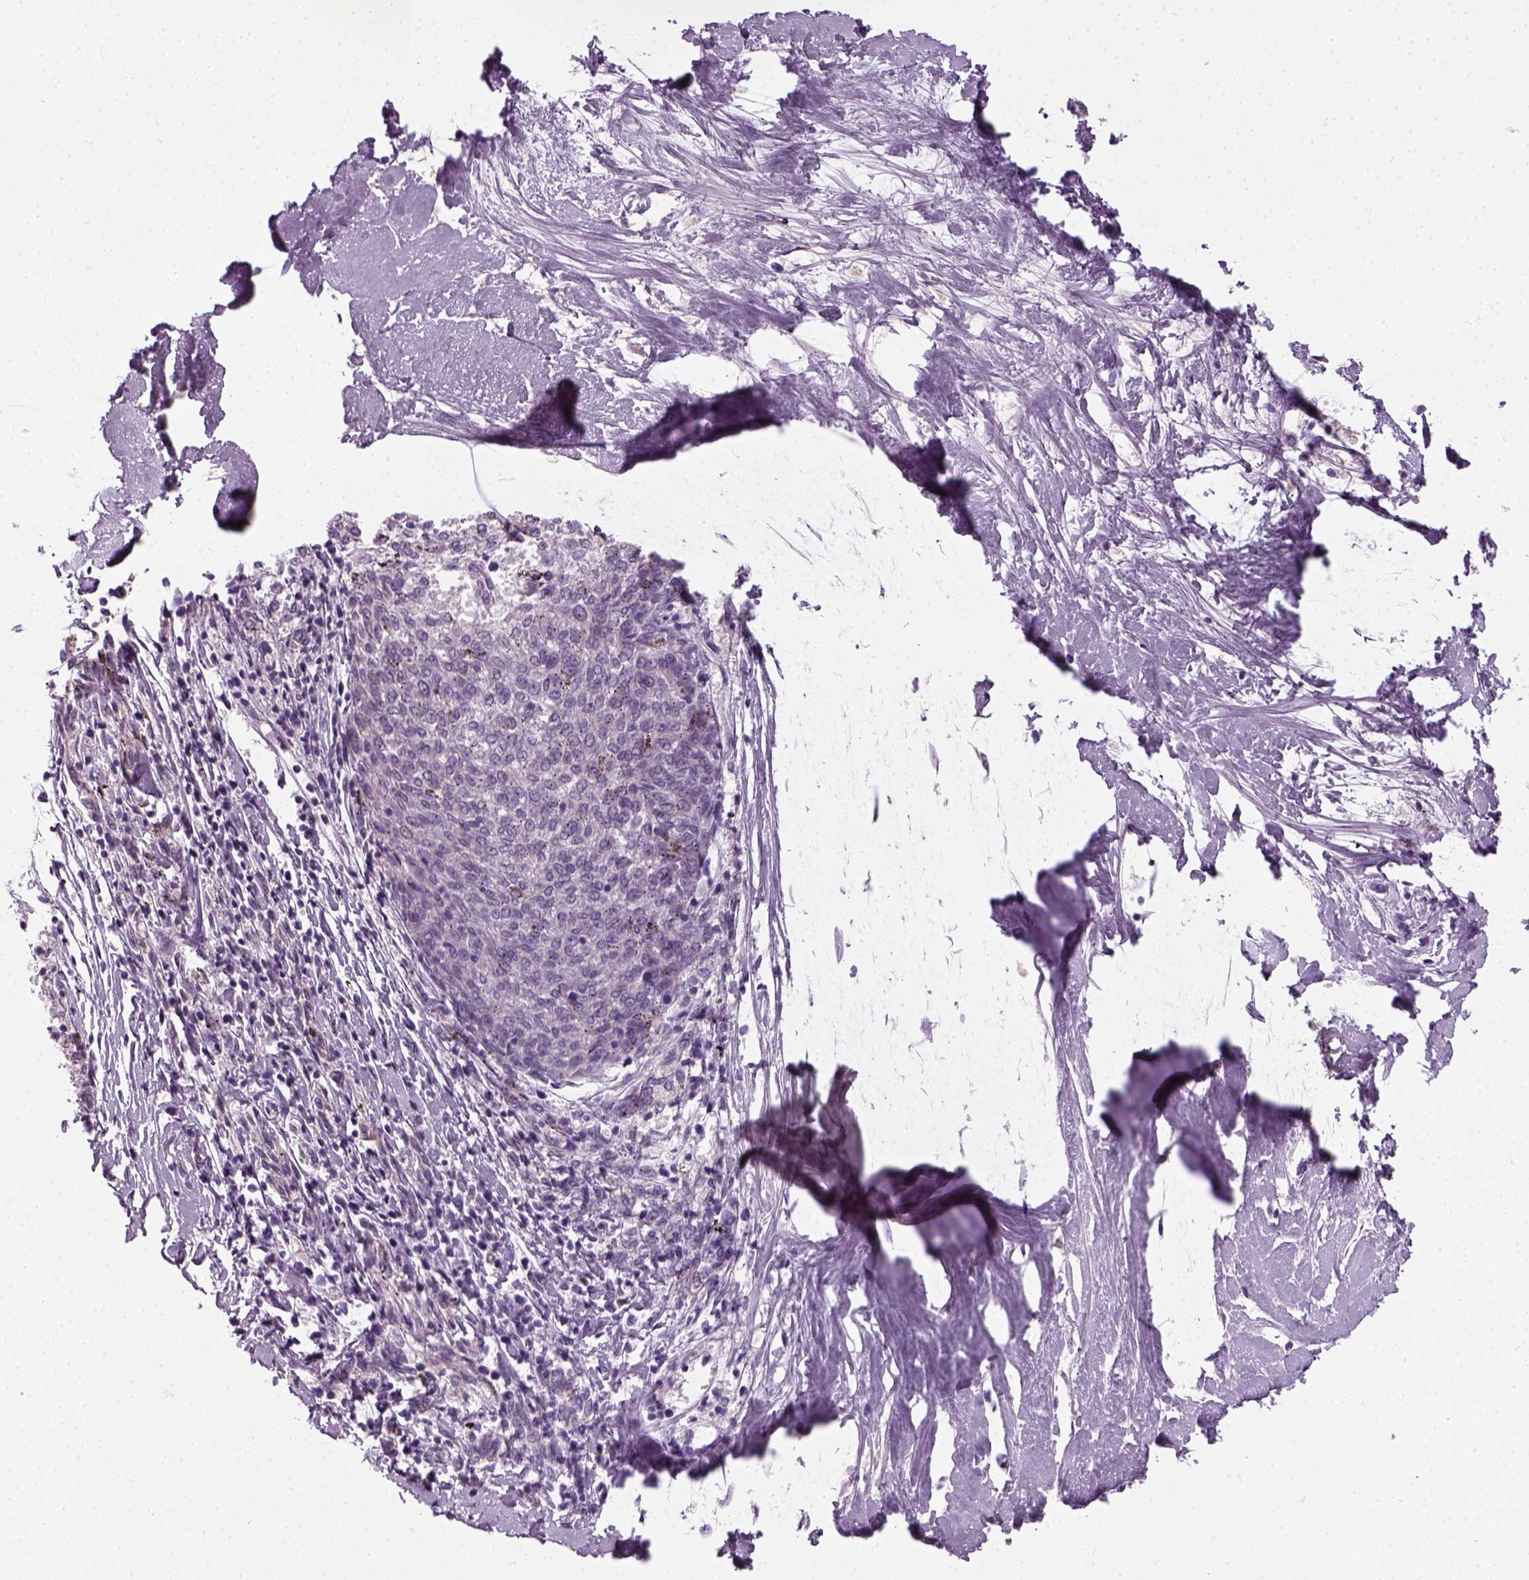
{"staining": {"intensity": "negative", "quantity": "none", "location": "none"}, "tissue": "melanoma", "cell_type": "Tumor cells", "image_type": "cancer", "snomed": [{"axis": "morphology", "description": "Malignant melanoma, NOS"}, {"axis": "topography", "description": "Skin"}], "caption": "Immunohistochemical staining of melanoma displays no significant staining in tumor cells.", "gene": "ELOVL3", "patient": {"sex": "female", "age": 72}}